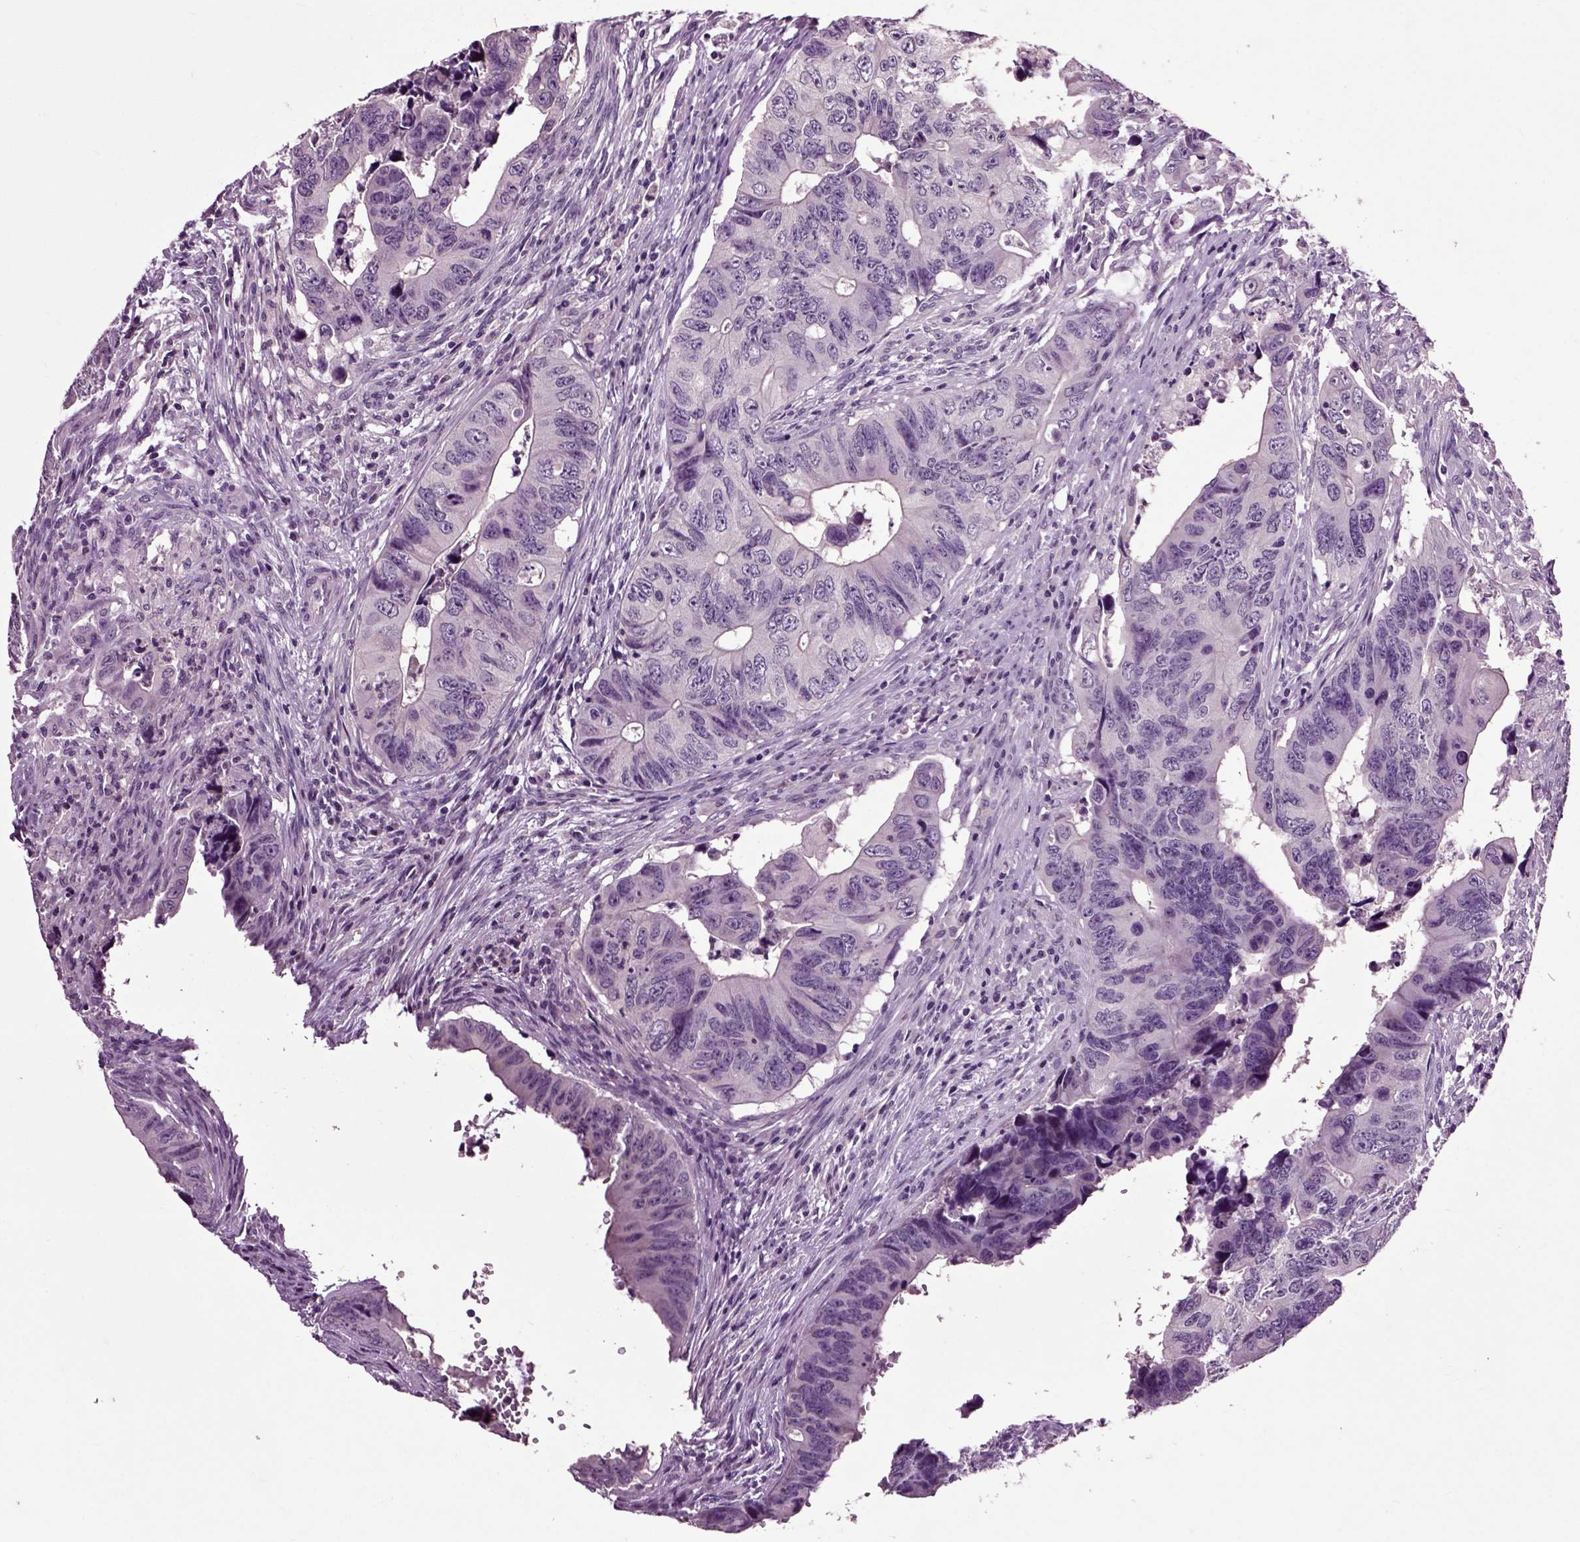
{"staining": {"intensity": "negative", "quantity": "none", "location": "none"}, "tissue": "colorectal cancer", "cell_type": "Tumor cells", "image_type": "cancer", "snomed": [{"axis": "morphology", "description": "Adenocarcinoma, NOS"}, {"axis": "topography", "description": "Colon"}], "caption": "Tumor cells are negative for brown protein staining in colorectal cancer (adenocarcinoma).", "gene": "CRHR1", "patient": {"sex": "female", "age": 82}}